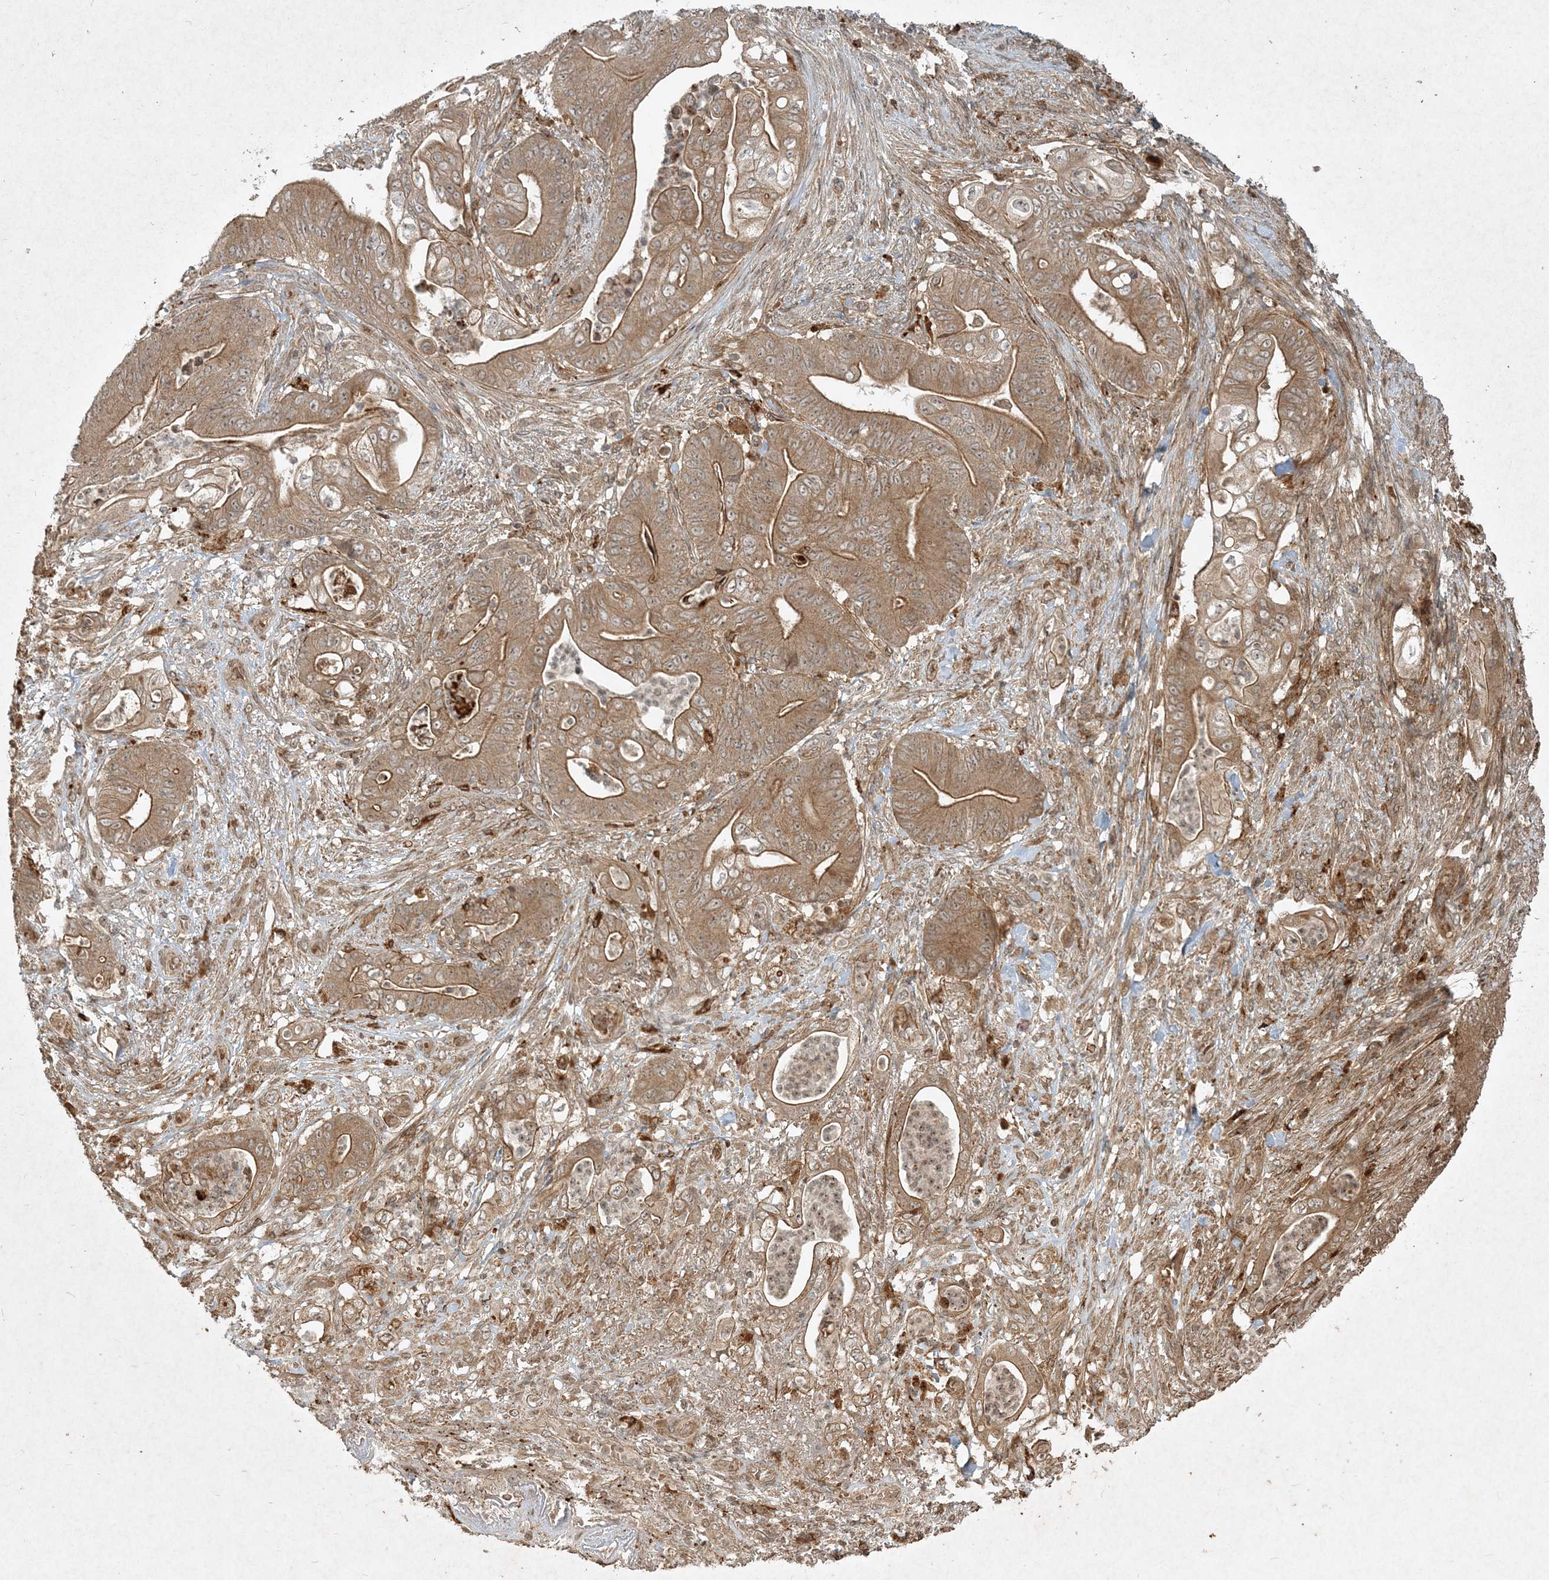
{"staining": {"intensity": "moderate", "quantity": ">75%", "location": "cytoplasmic/membranous"}, "tissue": "stomach cancer", "cell_type": "Tumor cells", "image_type": "cancer", "snomed": [{"axis": "morphology", "description": "Adenocarcinoma, NOS"}, {"axis": "topography", "description": "Stomach"}], "caption": "Tumor cells display moderate cytoplasmic/membranous positivity in about >75% of cells in adenocarcinoma (stomach). (DAB IHC, brown staining for protein, blue staining for nuclei).", "gene": "NARS1", "patient": {"sex": "female", "age": 73}}